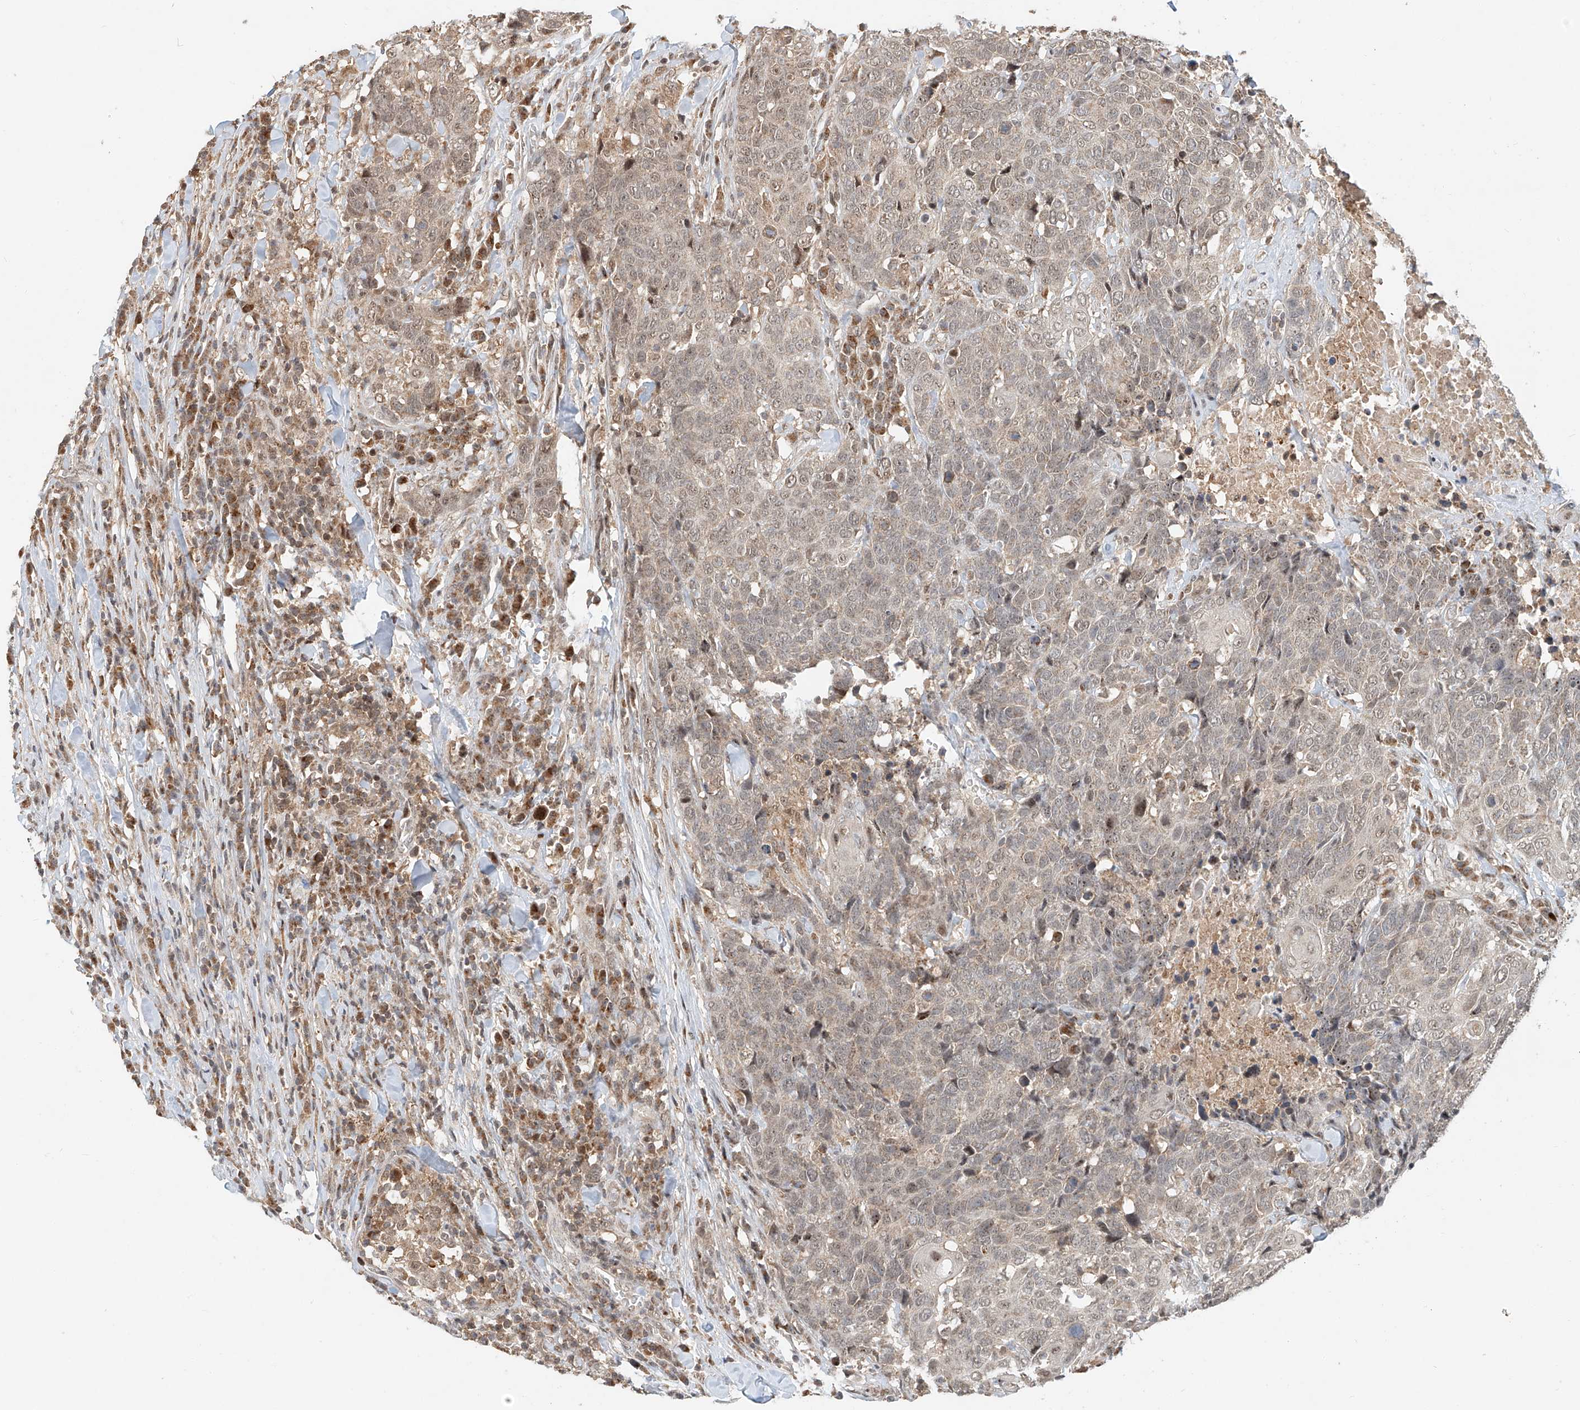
{"staining": {"intensity": "negative", "quantity": "none", "location": "none"}, "tissue": "head and neck cancer", "cell_type": "Tumor cells", "image_type": "cancer", "snomed": [{"axis": "morphology", "description": "Squamous cell carcinoma, NOS"}, {"axis": "topography", "description": "Head-Neck"}], "caption": "The micrograph displays no significant staining in tumor cells of head and neck cancer (squamous cell carcinoma).", "gene": "SYTL3", "patient": {"sex": "male", "age": 66}}